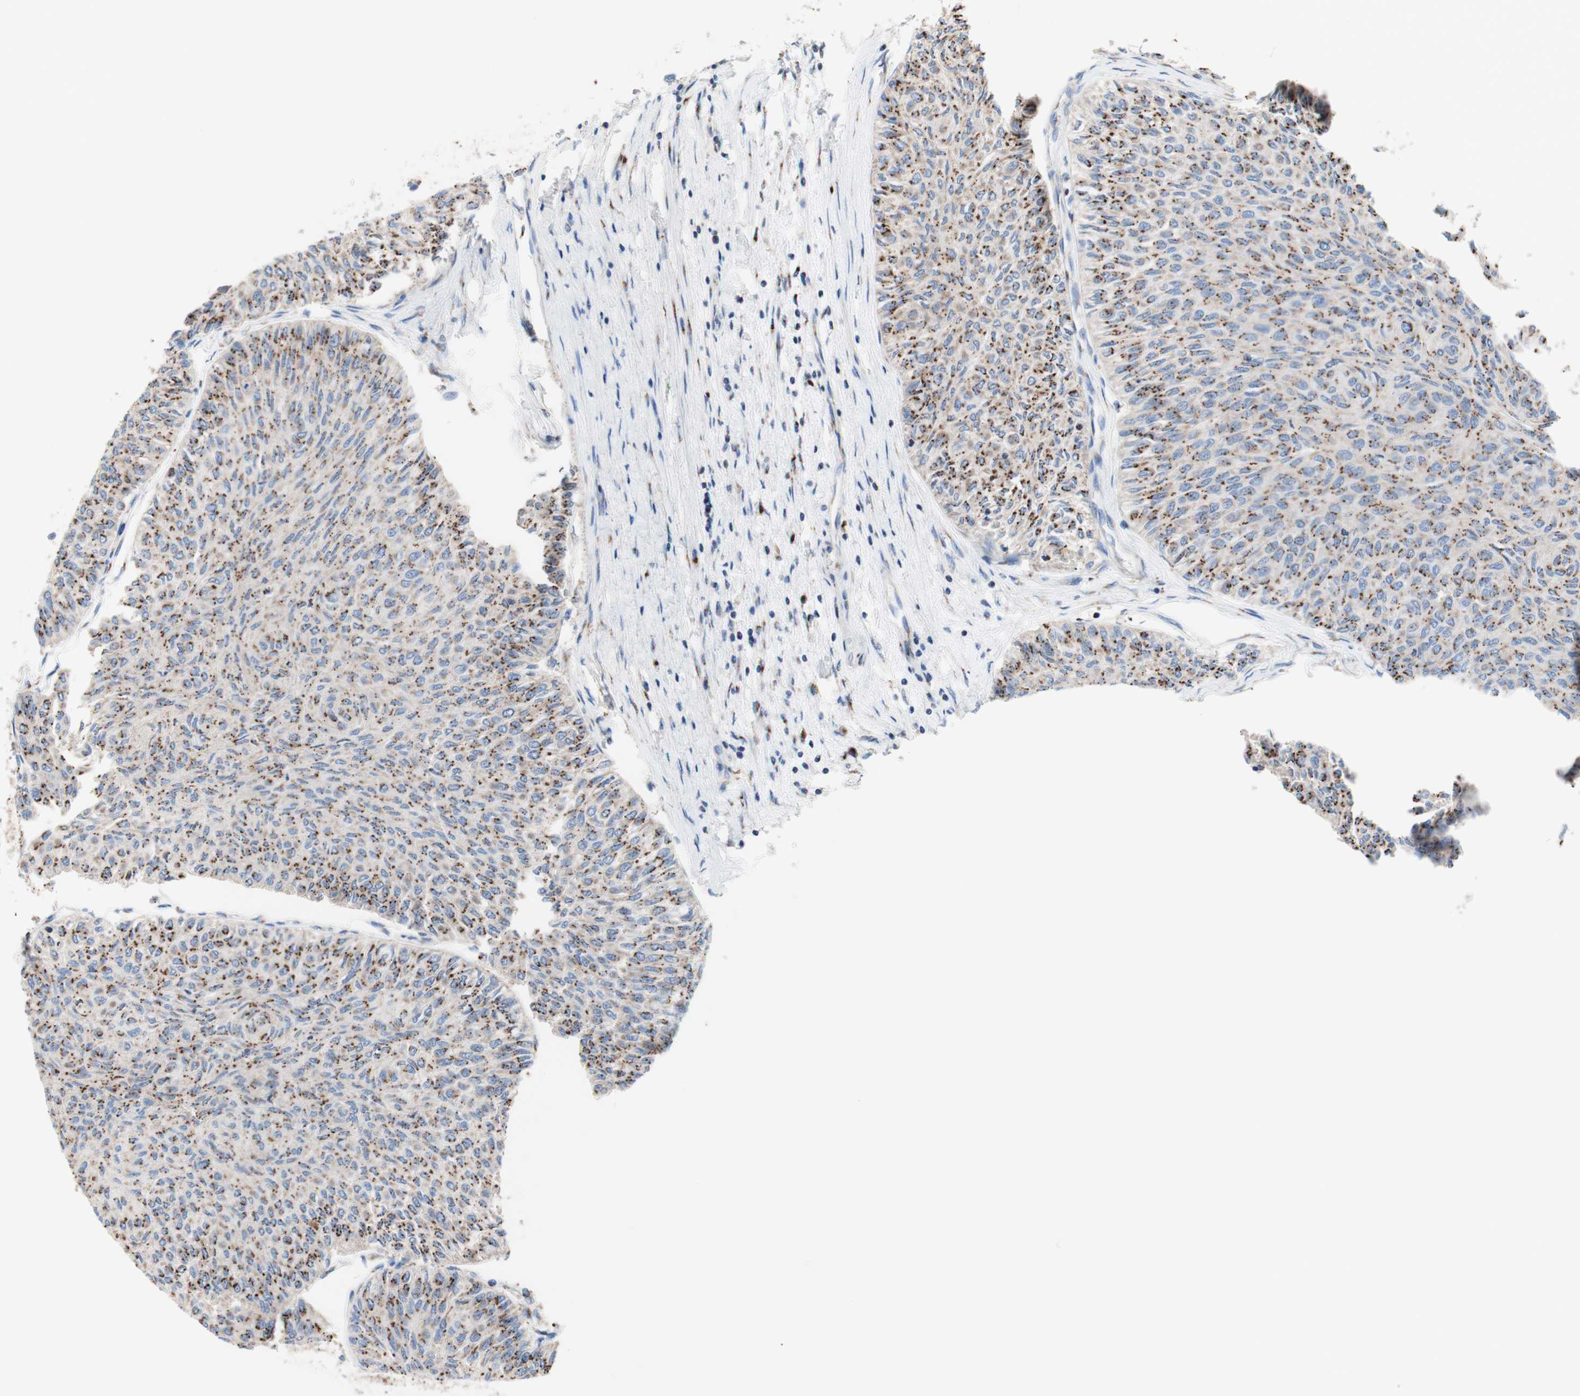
{"staining": {"intensity": "moderate", "quantity": "25%-75%", "location": "cytoplasmic/membranous"}, "tissue": "urothelial cancer", "cell_type": "Tumor cells", "image_type": "cancer", "snomed": [{"axis": "morphology", "description": "Urothelial carcinoma, Low grade"}, {"axis": "topography", "description": "Urinary bladder"}], "caption": "The photomicrograph exhibits a brown stain indicating the presence of a protein in the cytoplasmic/membranous of tumor cells in low-grade urothelial carcinoma.", "gene": "GALNT2", "patient": {"sex": "male", "age": 78}}